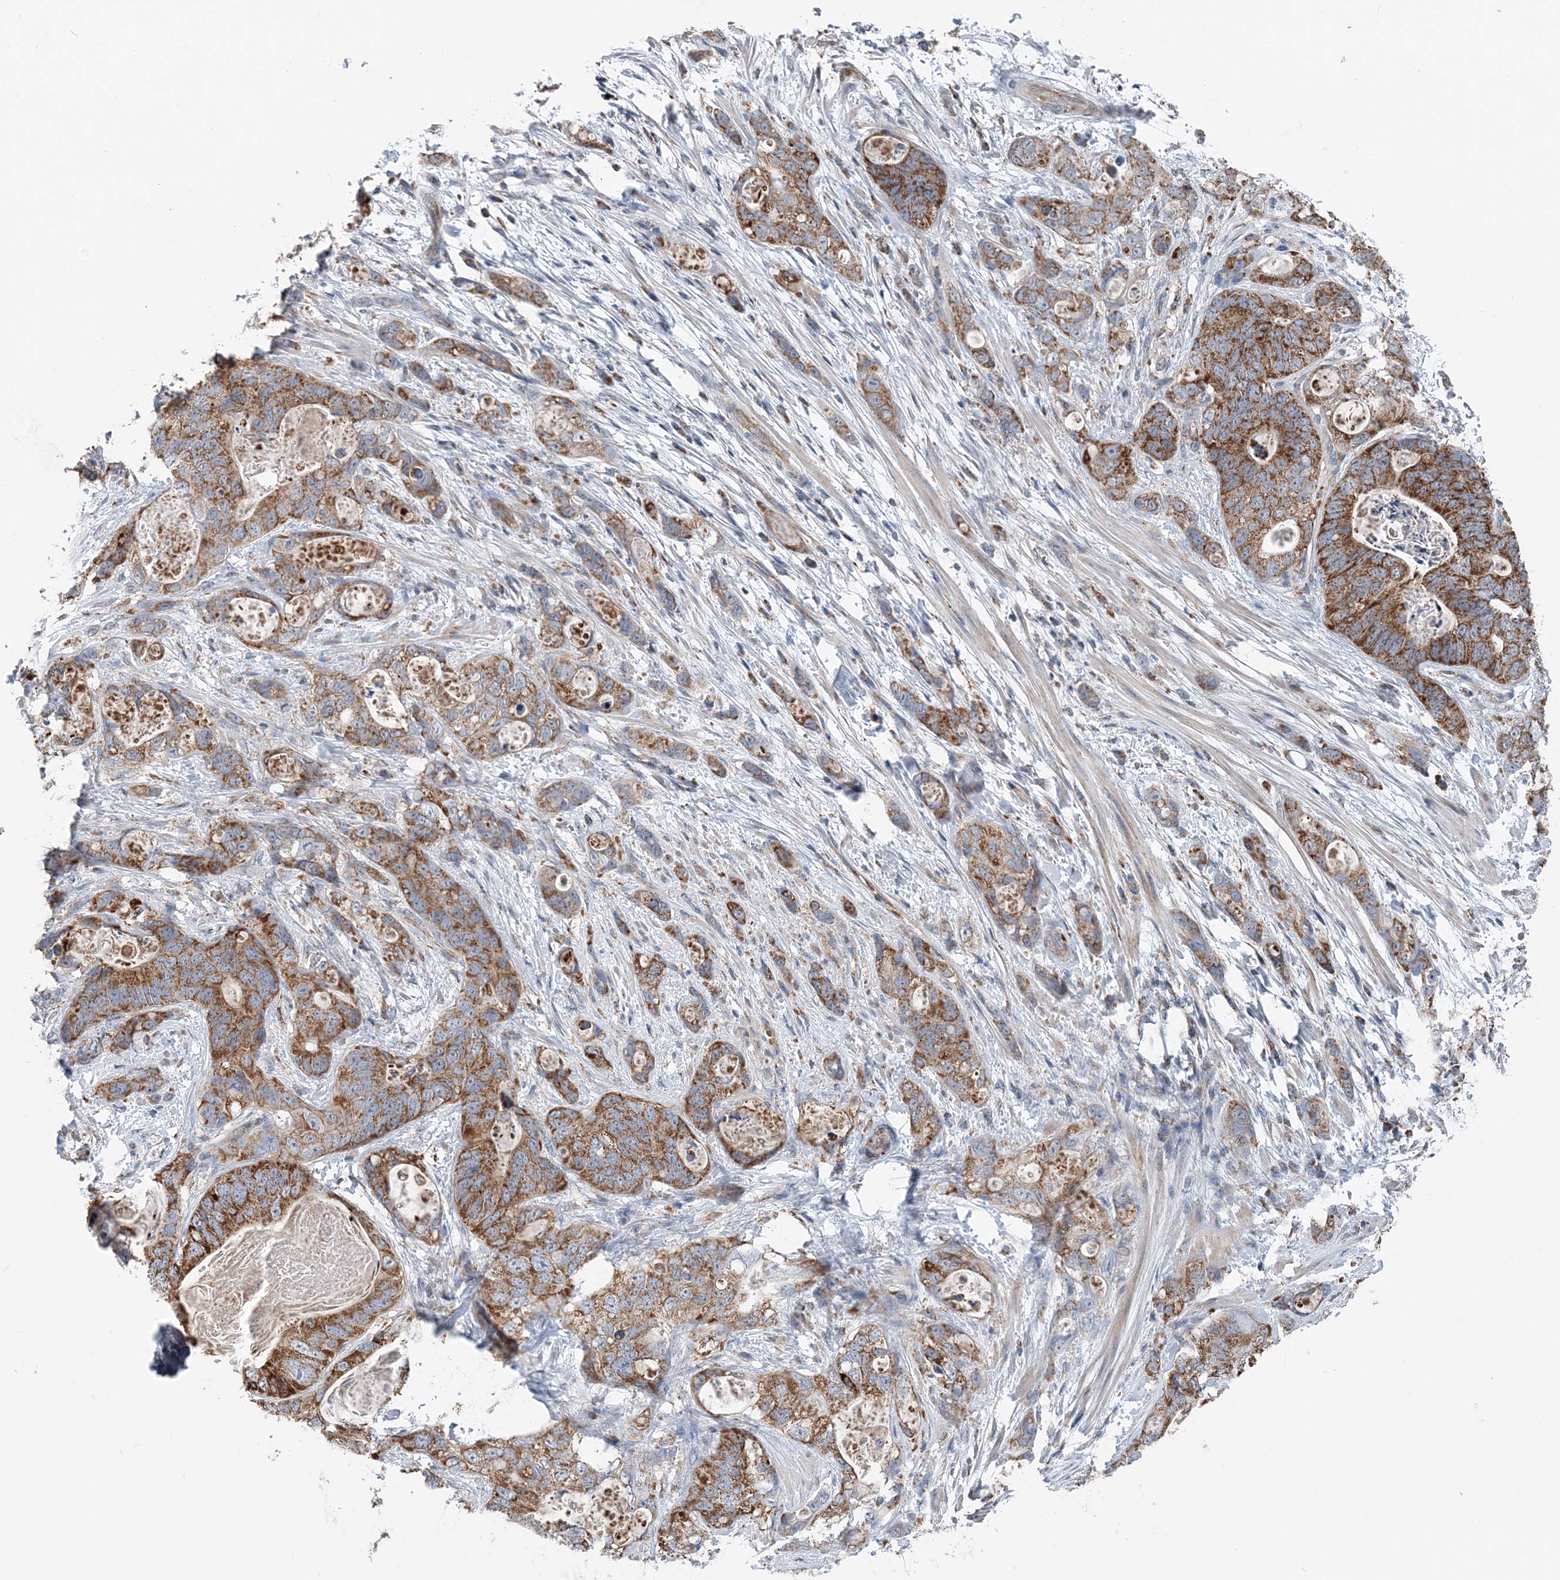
{"staining": {"intensity": "moderate", "quantity": ">75%", "location": "cytoplasmic/membranous"}, "tissue": "stomach cancer", "cell_type": "Tumor cells", "image_type": "cancer", "snomed": [{"axis": "morphology", "description": "Normal tissue, NOS"}, {"axis": "morphology", "description": "Adenocarcinoma, NOS"}, {"axis": "topography", "description": "Stomach"}], "caption": "This histopathology image displays IHC staining of adenocarcinoma (stomach), with medium moderate cytoplasmic/membranous positivity in about >75% of tumor cells.", "gene": "SPRY2", "patient": {"sex": "female", "age": 89}}